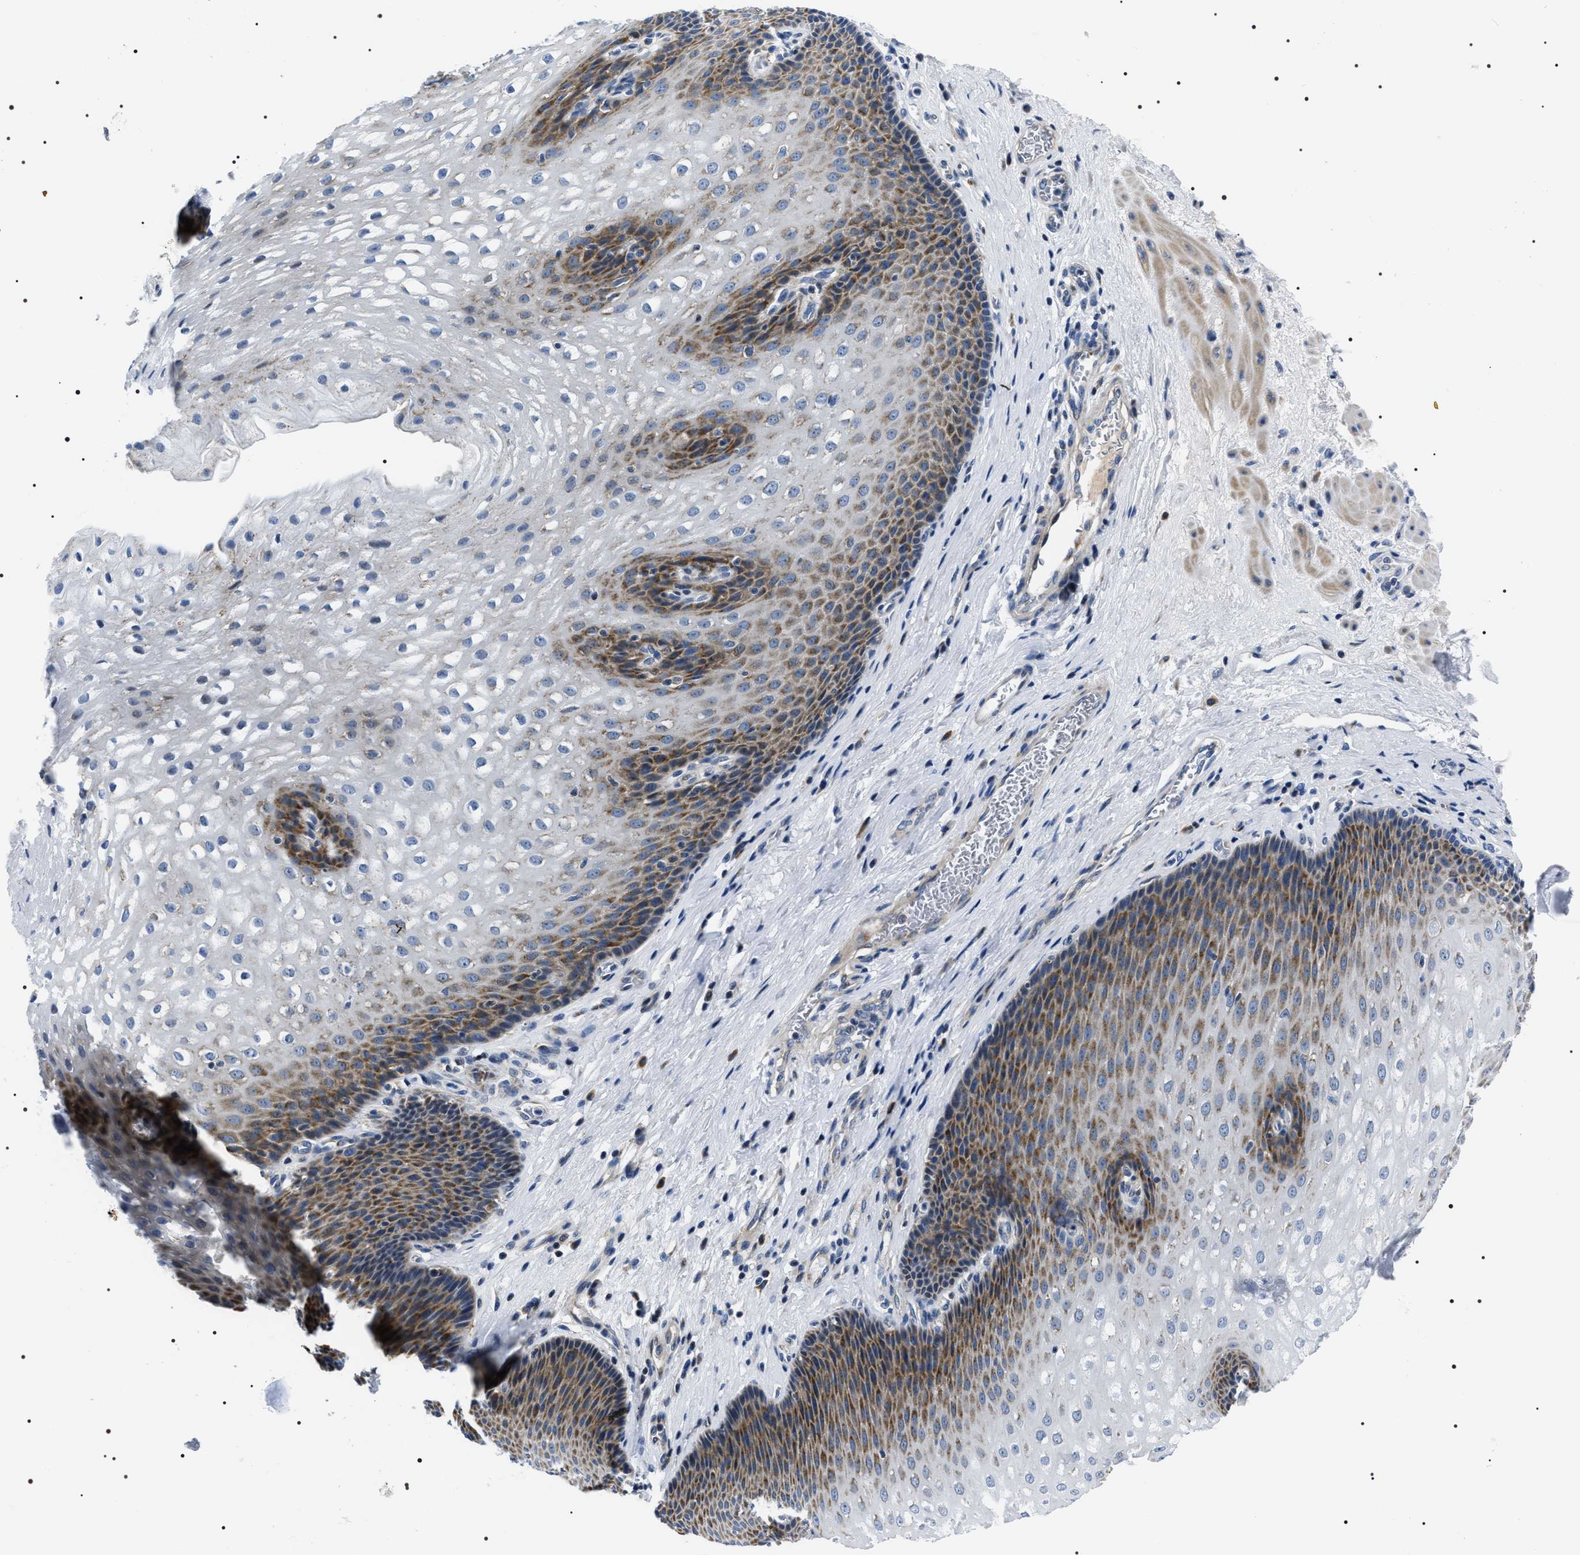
{"staining": {"intensity": "moderate", "quantity": "25%-75%", "location": "cytoplasmic/membranous"}, "tissue": "esophagus", "cell_type": "Squamous epithelial cells", "image_type": "normal", "snomed": [{"axis": "morphology", "description": "Normal tissue, NOS"}, {"axis": "topography", "description": "Esophagus"}], "caption": "Moderate cytoplasmic/membranous positivity is seen in about 25%-75% of squamous epithelial cells in unremarkable esophagus. (IHC, brightfield microscopy, high magnification).", "gene": "NTMT1", "patient": {"sex": "male", "age": 48}}